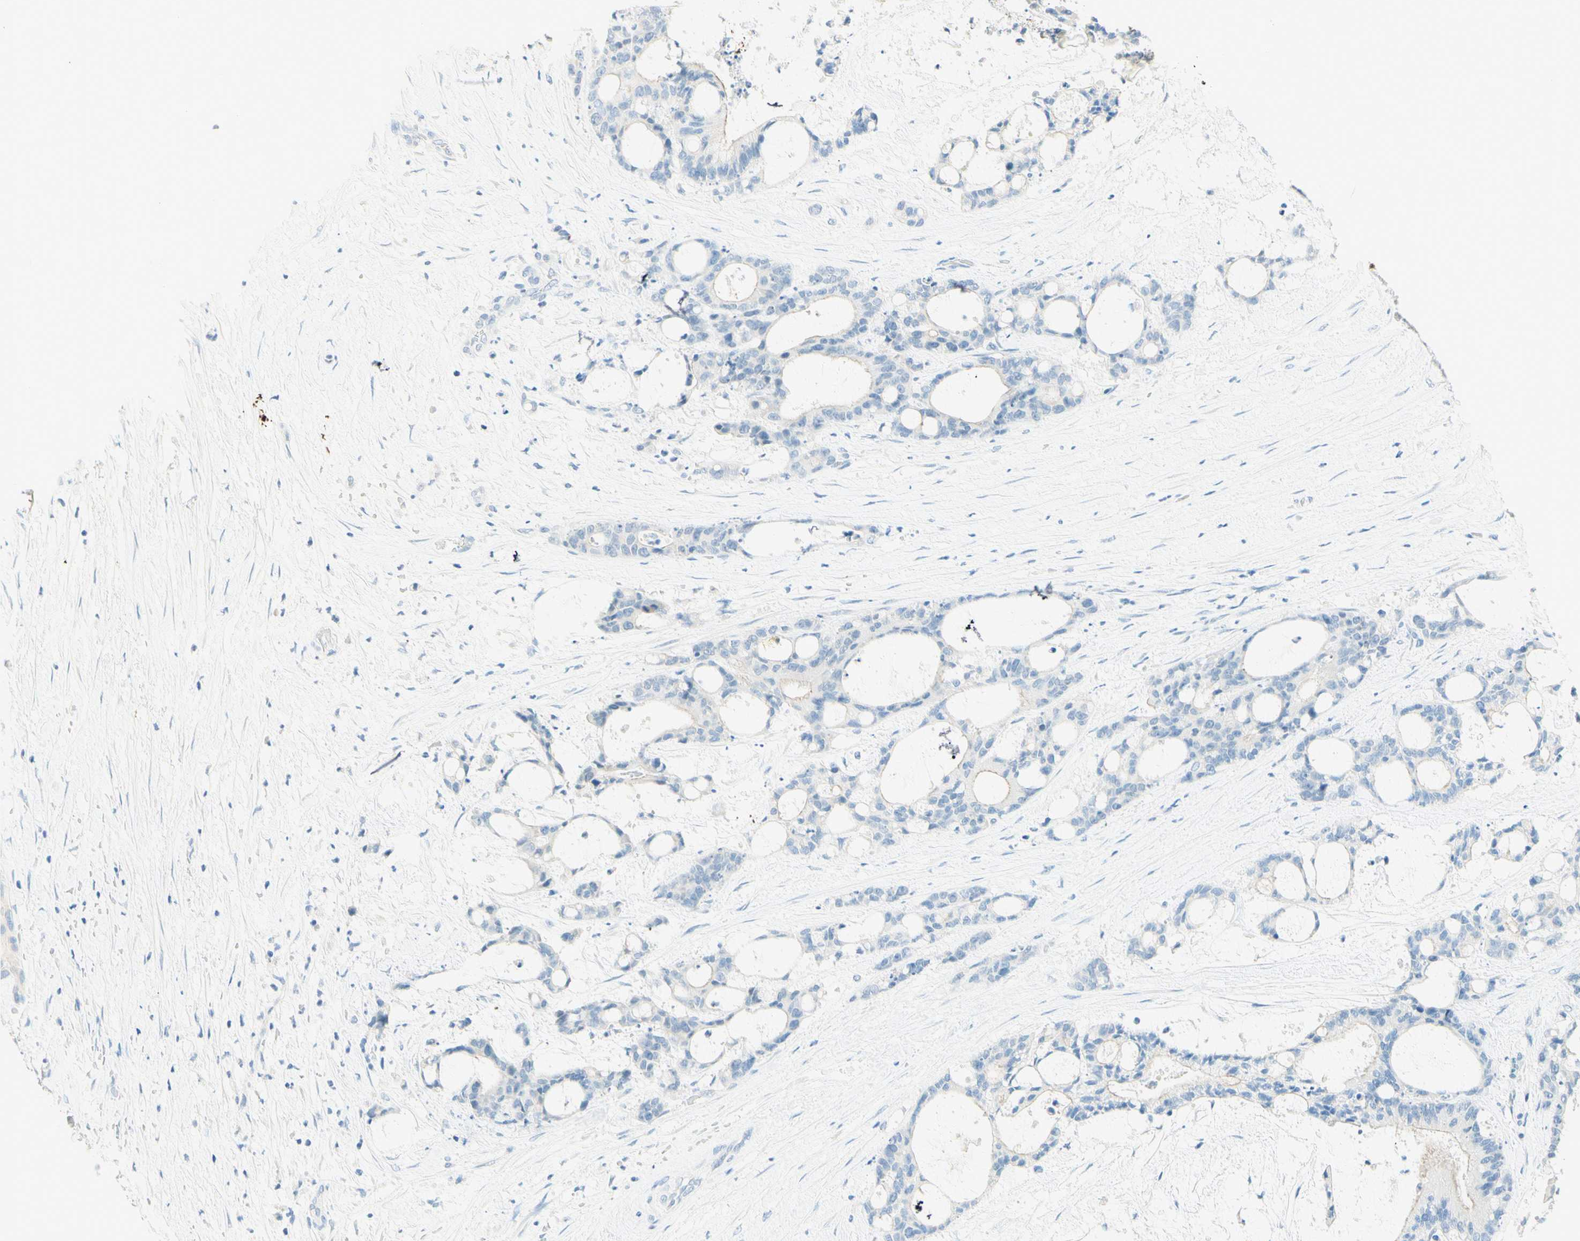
{"staining": {"intensity": "negative", "quantity": "none", "location": "none"}, "tissue": "liver cancer", "cell_type": "Tumor cells", "image_type": "cancer", "snomed": [{"axis": "morphology", "description": "Cholangiocarcinoma"}, {"axis": "topography", "description": "Liver"}], "caption": "This is an immunohistochemistry image of human liver cancer (cholangiocarcinoma). There is no positivity in tumor cells.", "gene": "TMEM132D", "patient": {"sex": "female", "age": 73}}